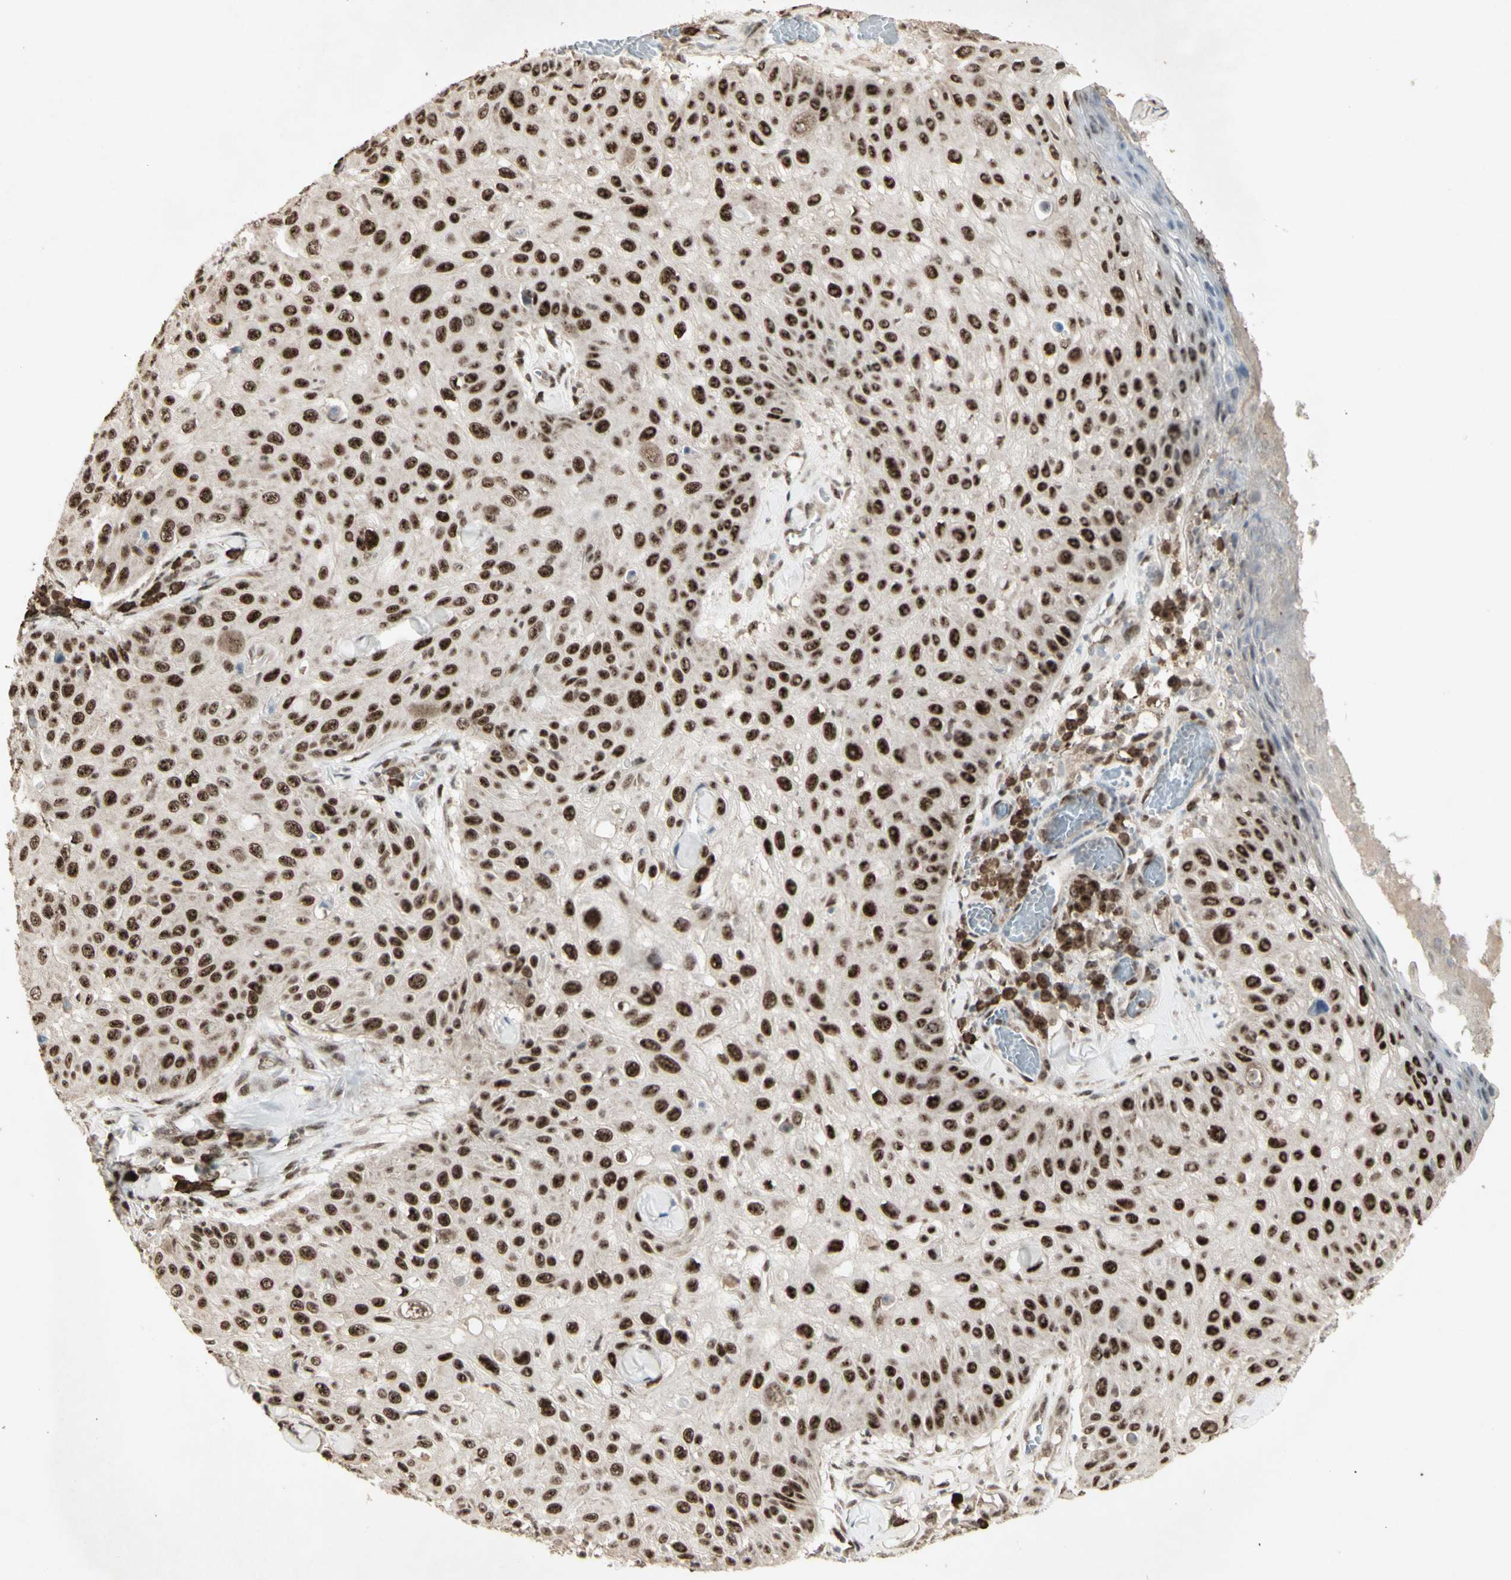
{"staining": {"intensity": "strong", "quantity": ">75%", "location": "nuclear"}, "tissue": "skin cancer", "cell_type": "Tumor cells", "image_type": "cancer", "snomed": [{"axis": "morphology", "description": "Squamous cell carcinoma, NOS"}, {"axis": "topography", "description": "Skin"}], "caption": "A histopathology image of human skin cancer stained for a protein displays strong nuclear brown staining in tumor cells.", "gene": "CCNT1", "patient": {"sex": "male", "age": 86}}